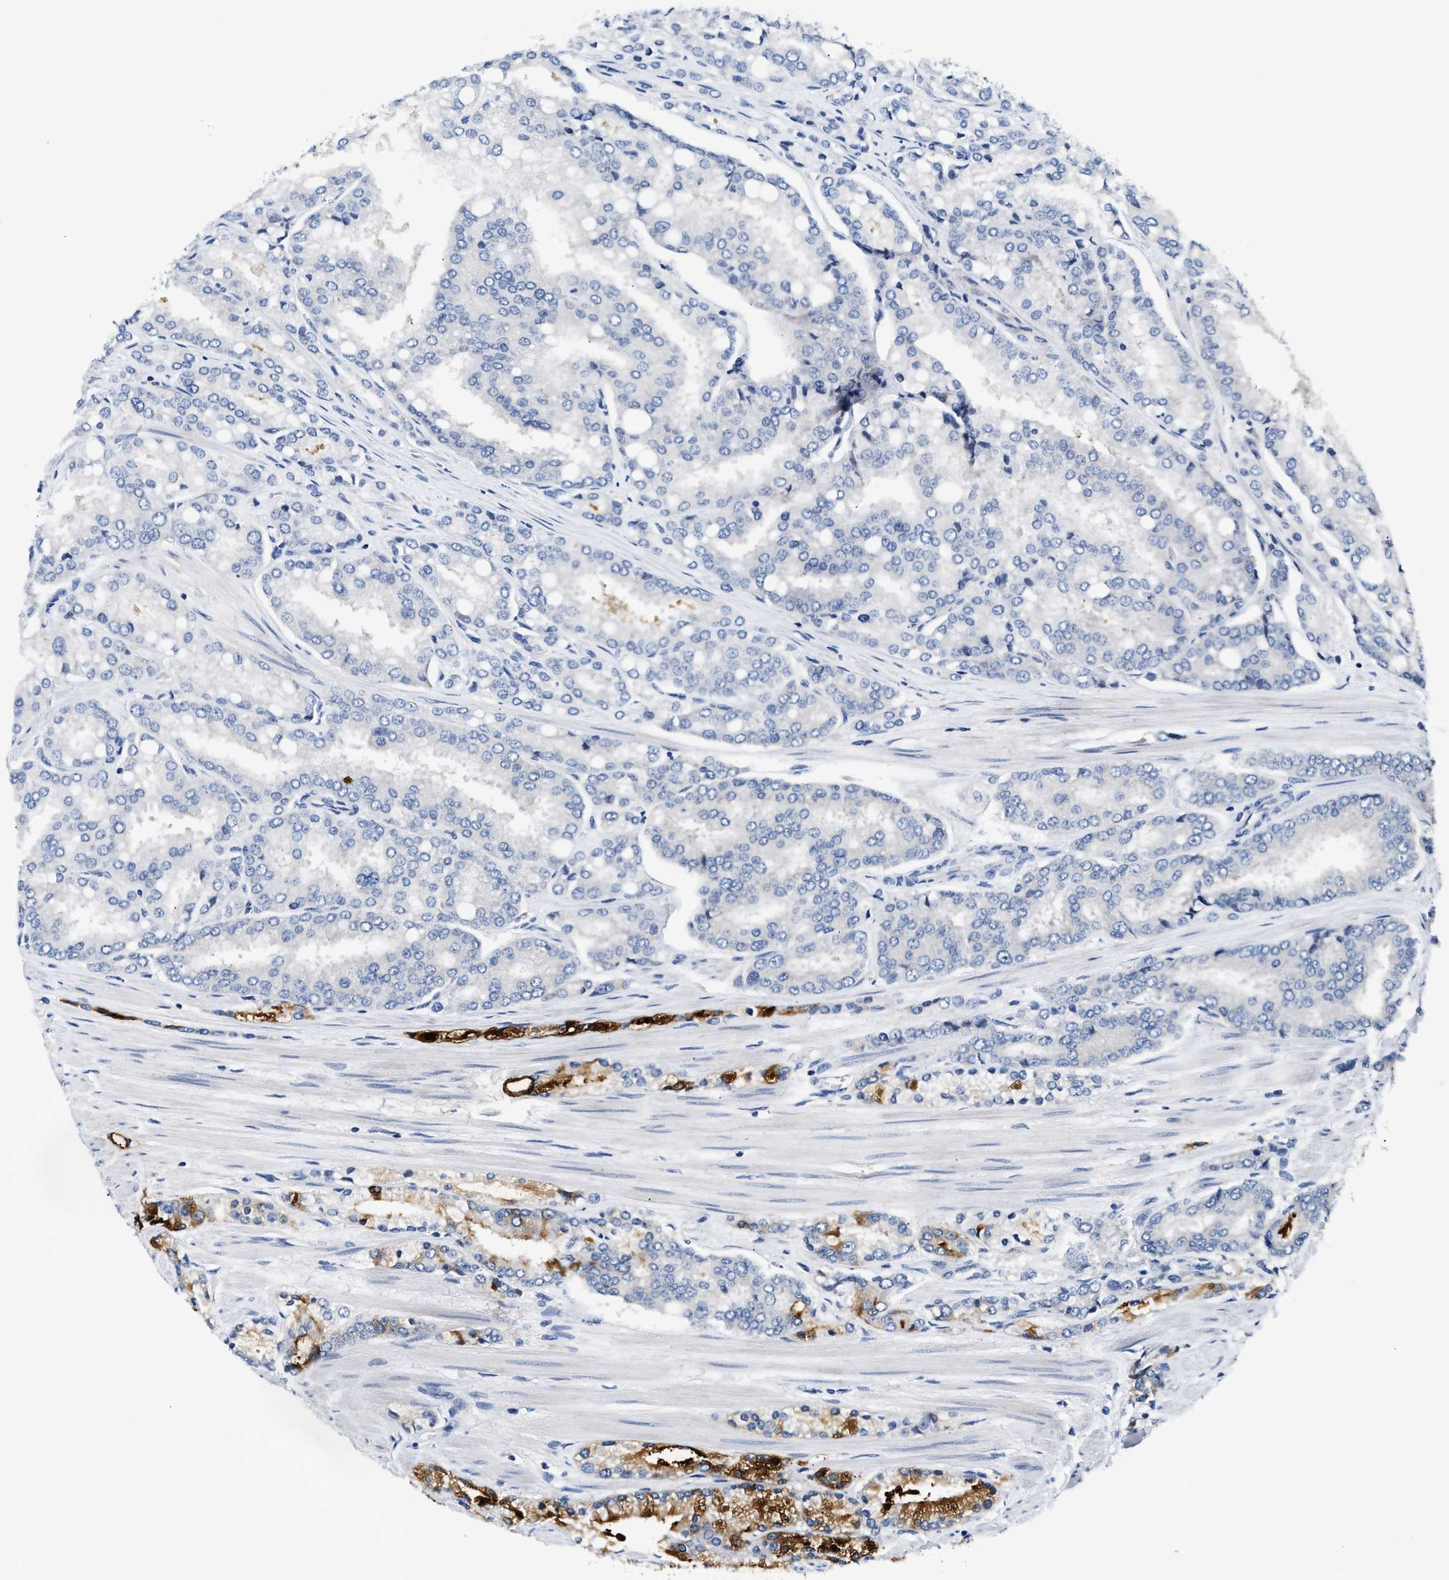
{"staining": {"intensity": "strong", "quantity": "<25%", "location": "cytoplasmic/membranous"}, "tissue": "prostate cancer", "cell_type": "Tumor cells", "image_type": "cancer", "snomed": [{"axis": "morphology", "description": "Adenocarcinoma, High grade"}, {"axis": "topography", "description": "Prostate"}], "caption": "Immunohistochemical staining of prostate cancer (high-grade adenocarcinoma) exhibits medium levels of strong cytoplasmic/membranous staining in about <25% of tumor cells.", "gene": "FAM185A", "patient": {"sex": "male", "age": 50}}